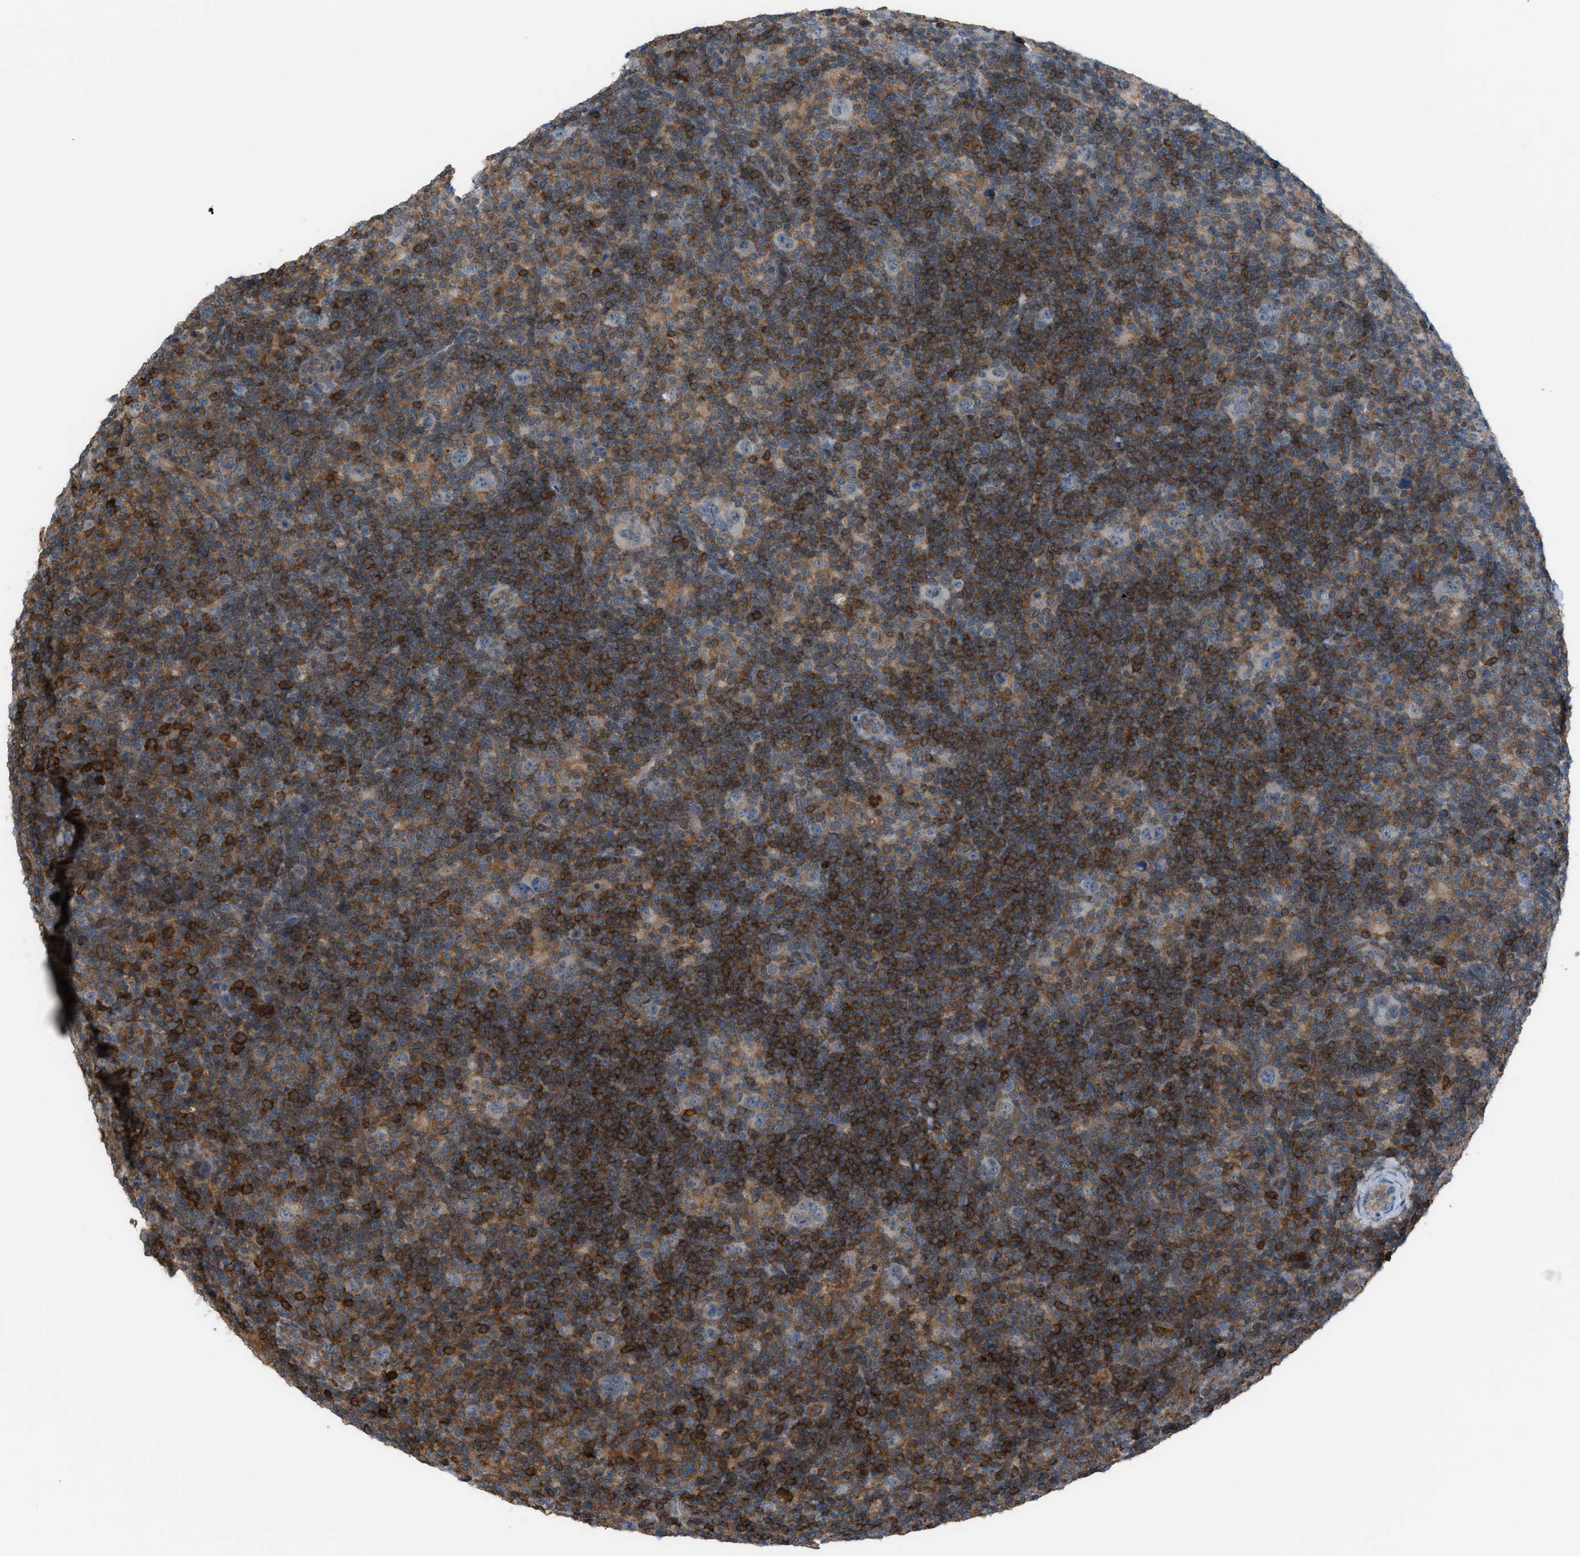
{"staining": {"intensity": "negative", "quantity": "none", "location": "none"}, "tissue": "lymphoma", "cell_type": "Tumor cells", "image_type": "cancer", "snomed": [{"axis": "morphology", "description": "Hodgkin's disease, NOS"}, {"axis": "topography", "description": "Lymph node"}], "caption": "Tumor cells show no significant staining in lymphoma.", "gene": "DYRK1A", "patient": {"sex": "female", "age": 57}}